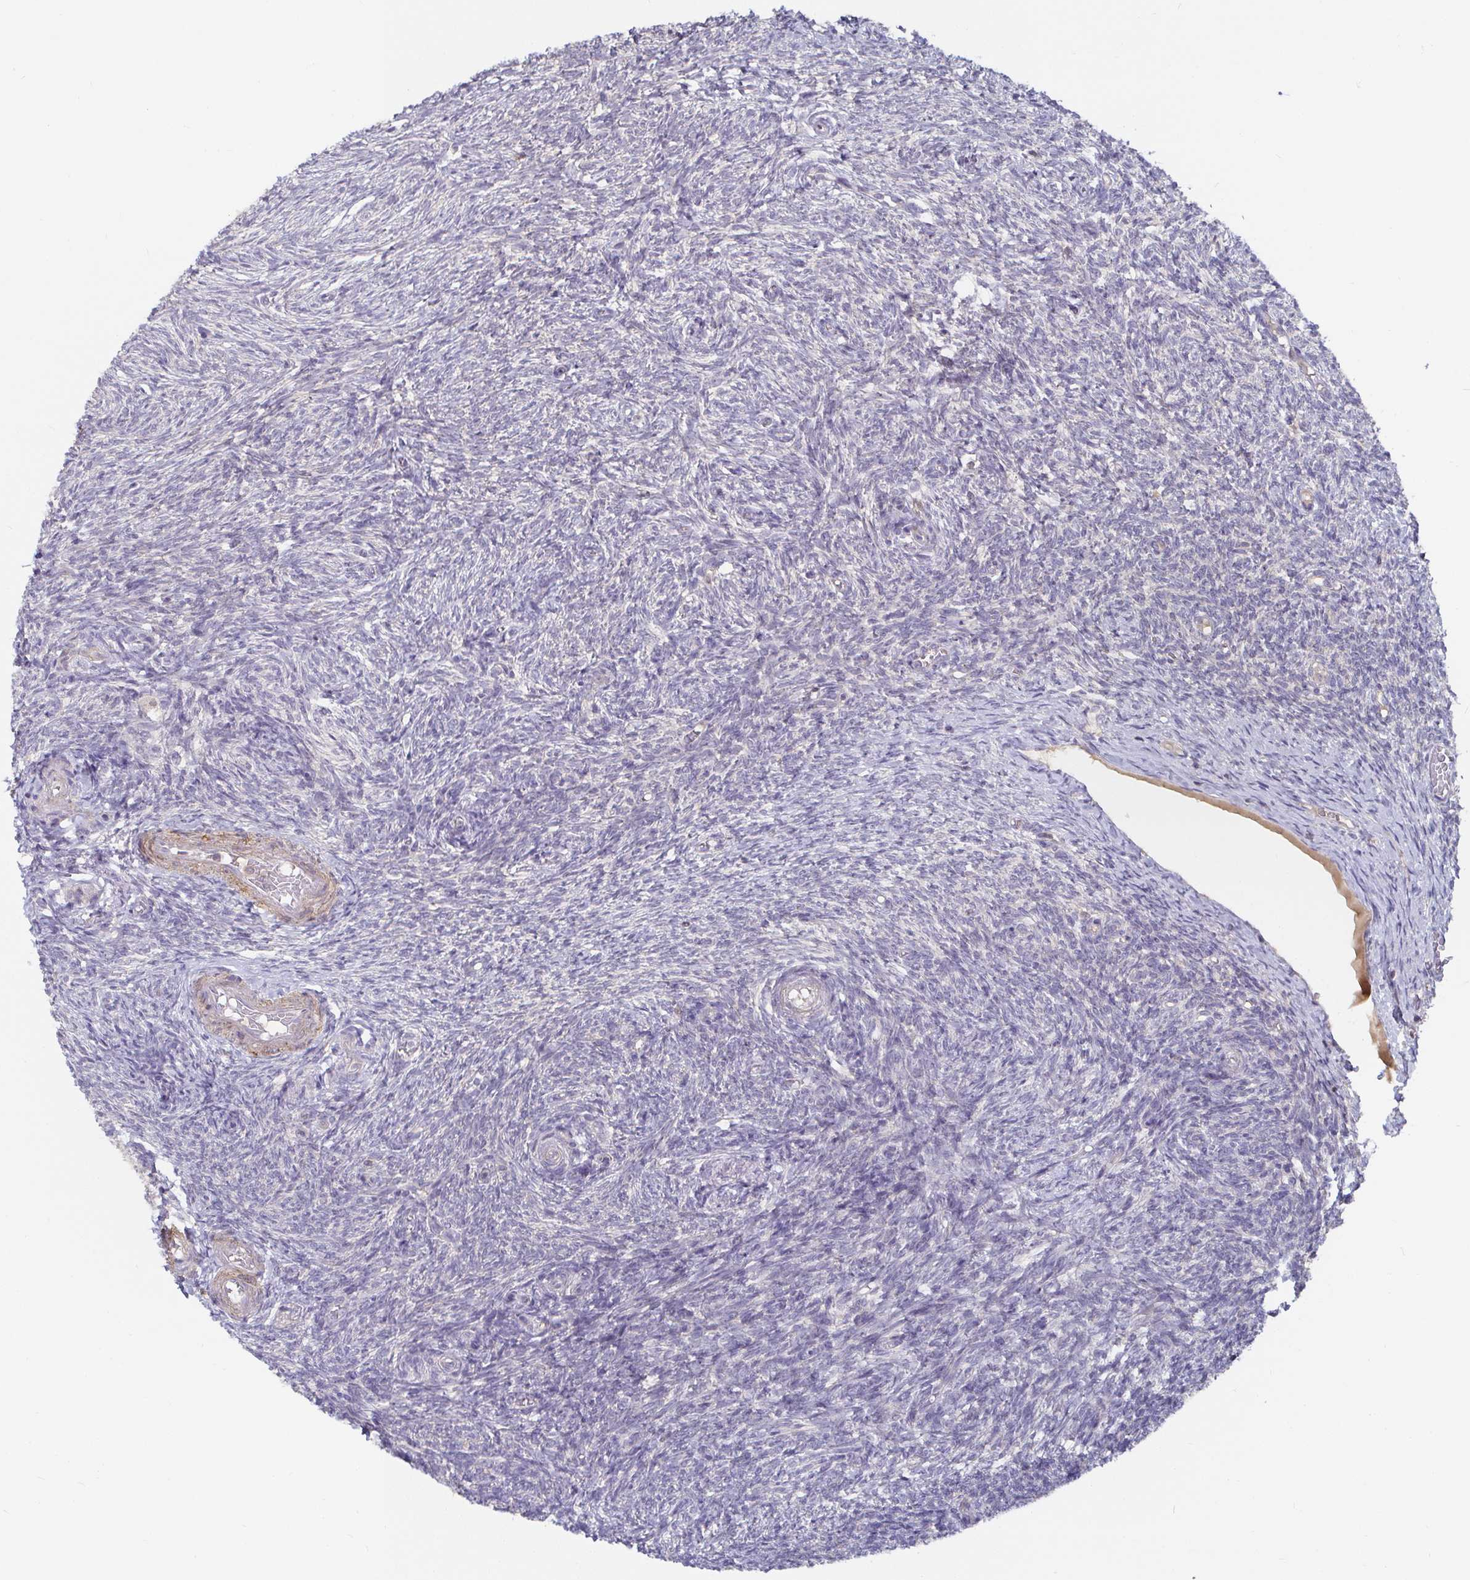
{"staining": {"intensity": "weak", "quantity": ">75%", "location": "cytoplasmic/membranous"}, "tissue": "ovary", "cell_type": "Follicle cells", "image_type": "normal", "snomed": [{"axis": "morphology", "description": "Normal tissue, NOS"}, {"axis": "topography", "description": "Ovary"}], "caption": "Immunohistochemical staining of benign ovary displays low levels of weak cytoplasmic/membranous staining in approximately >75% of follicle cells.", "gene": "CDH18", "patient": {"sex": "female", "age": 39}}